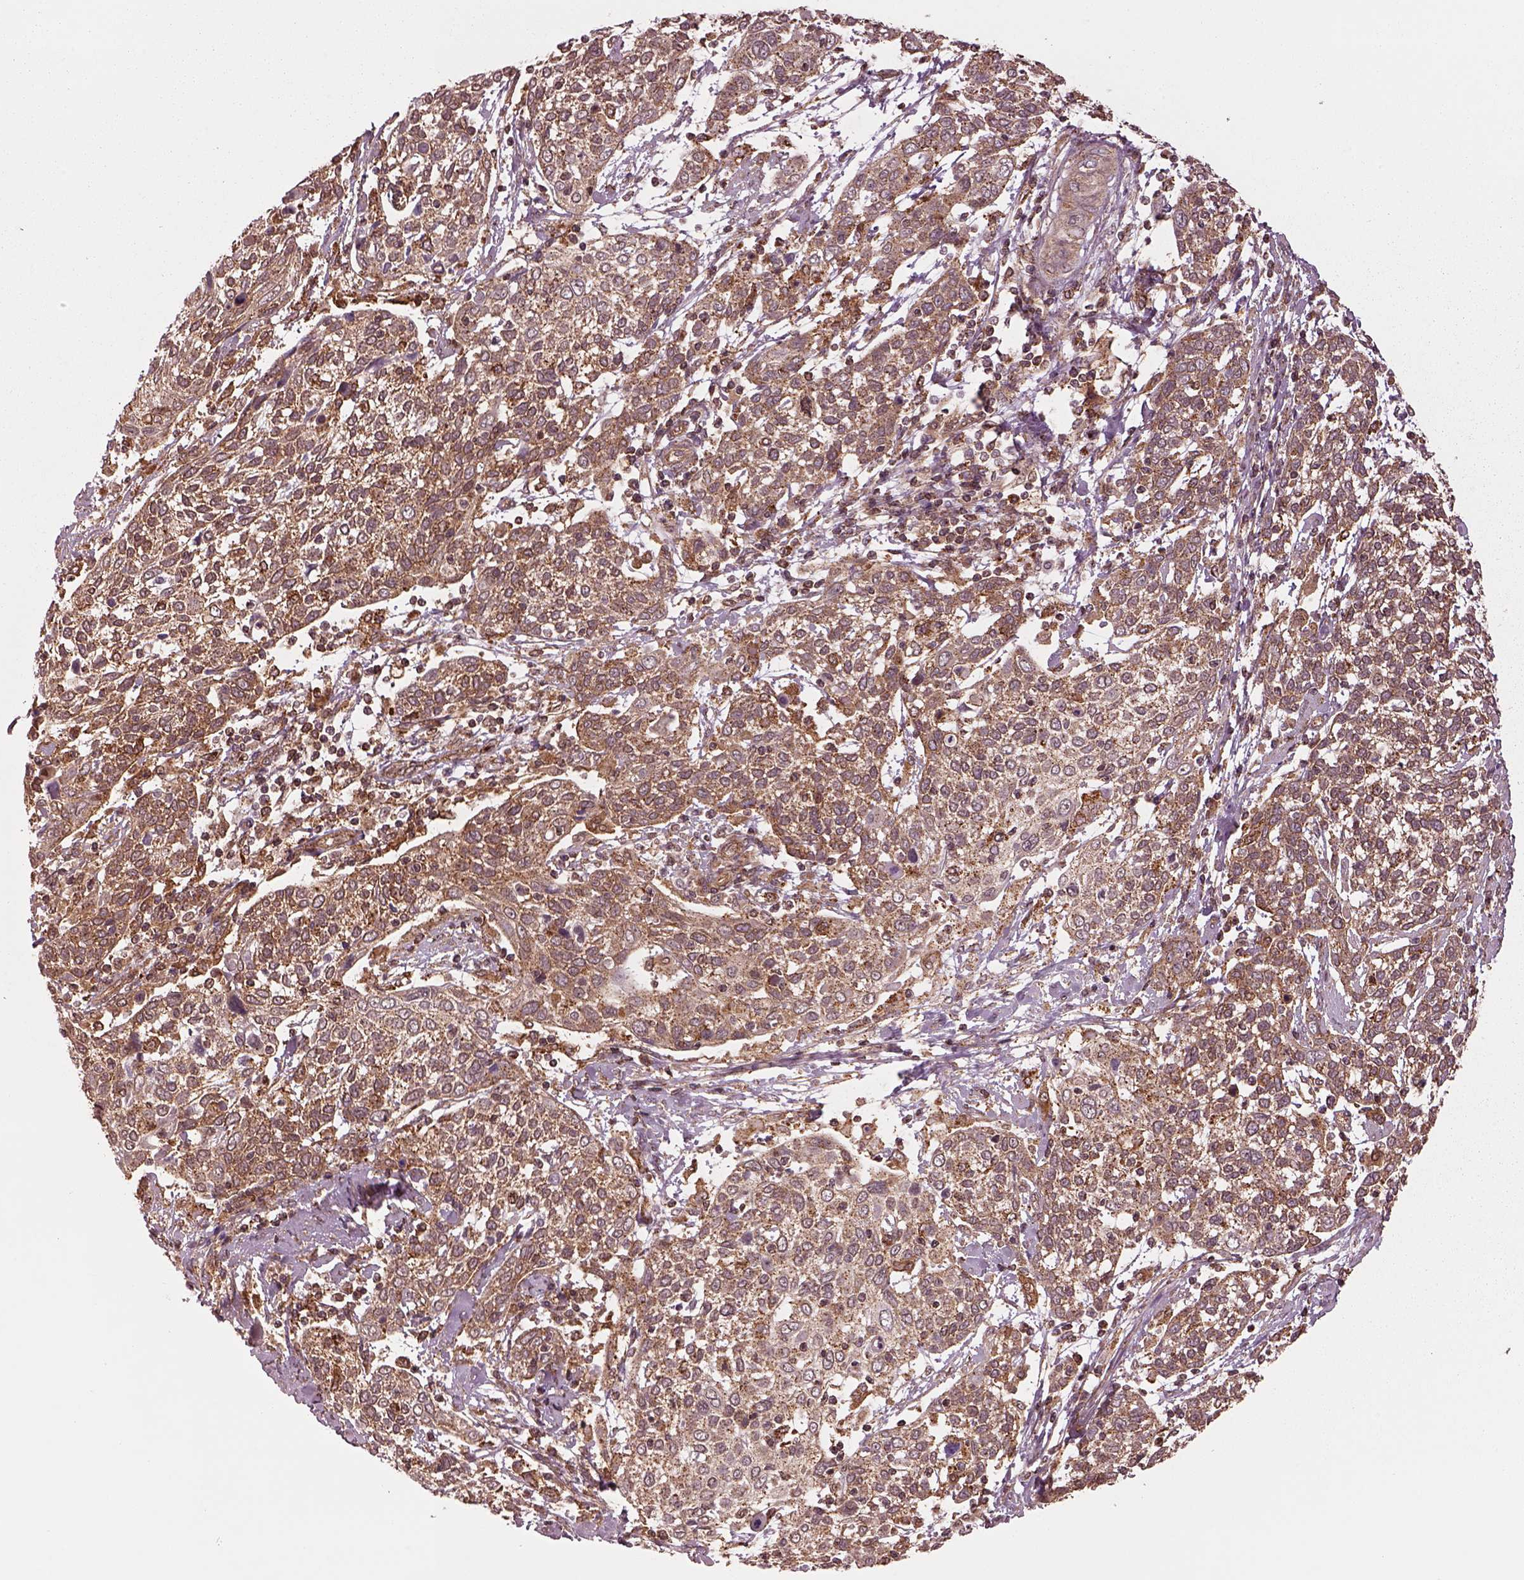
{"staining": {"intensity": "moderate", "quantity": "25%-75%", "location": "cytoplasmic/membranous"}, "tissue": "cervical cancer", "cell_type": "Tumor cells", "image_type": "cancer", "snomed": [{"axis": "morphology", "description": "Squamous cell carcinoma, NOS"}, {"axis": "topography", "description": "Cervix"}], "caption": "Immunohistochemical staining of human cervical cancer displays moderate cytoplasmic/membranous protein staining in about 25%-75% of tumor cells. (DAB IHC, brown staining for protein, blue staining for nuclei).", "gene": "WASHC2A", "patient": {"sex": "female", "age": 61}}